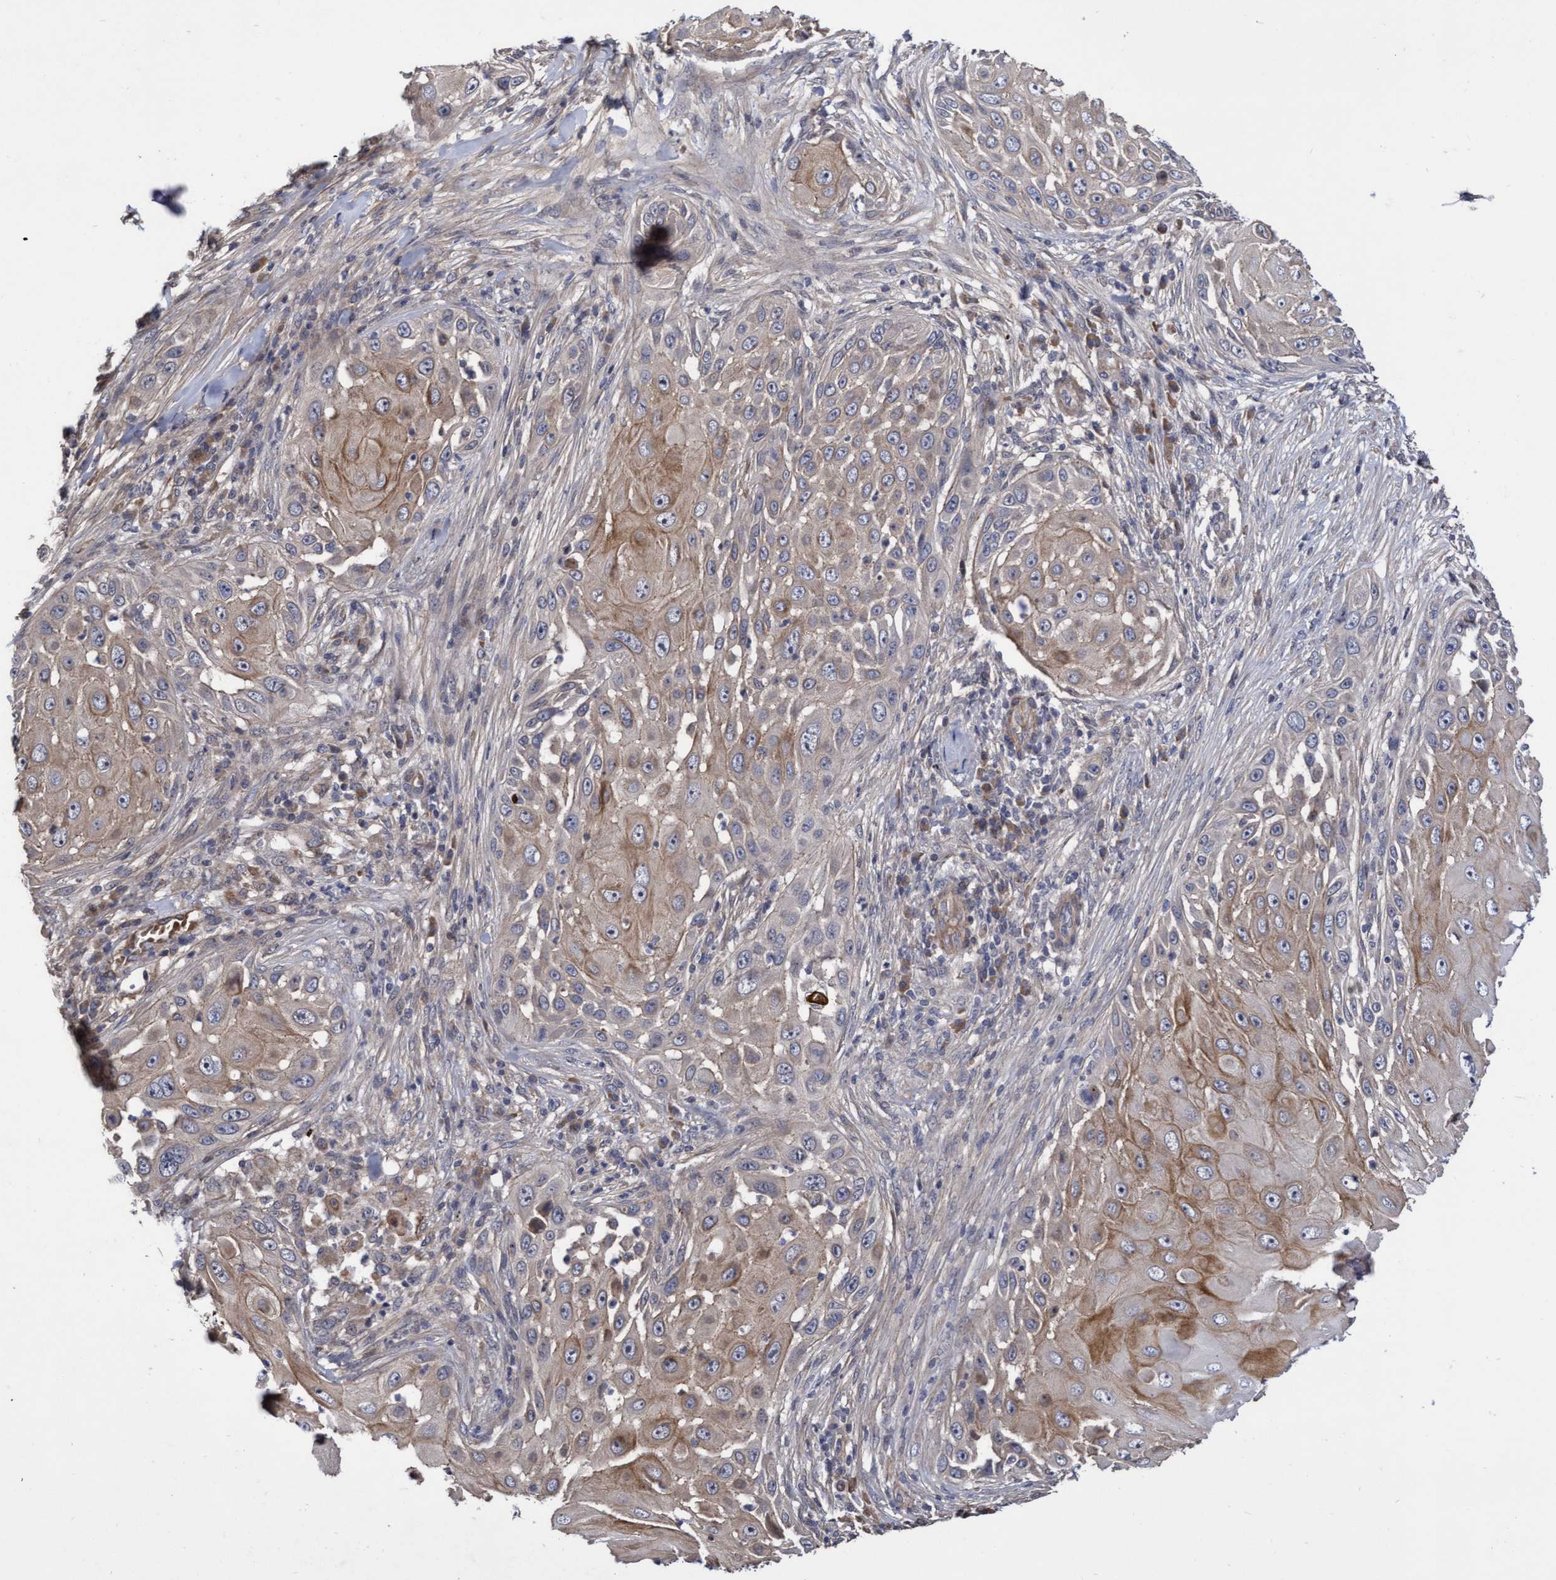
{"staining": {"intensity": "moderate", "quantity": "<25%", "location": "cytoplasmic/membranous"}, "tissue": "skin cancer", "cell_type": "Tumor cells", "image_type": "cancer", "snomed": [{"axis": "morphology", "description": "Squamous cell carcinoma, NOS"}, {"axis": "topography", "description": "Skin"}], "caption": "Moderate cytoplasmic/membranous expression is identified in approximately <25% of tumor cells in skin cancer (squamous cell carcinoma).", "gene": "COBL", "patient": {"sex": "female", "age": 44}}